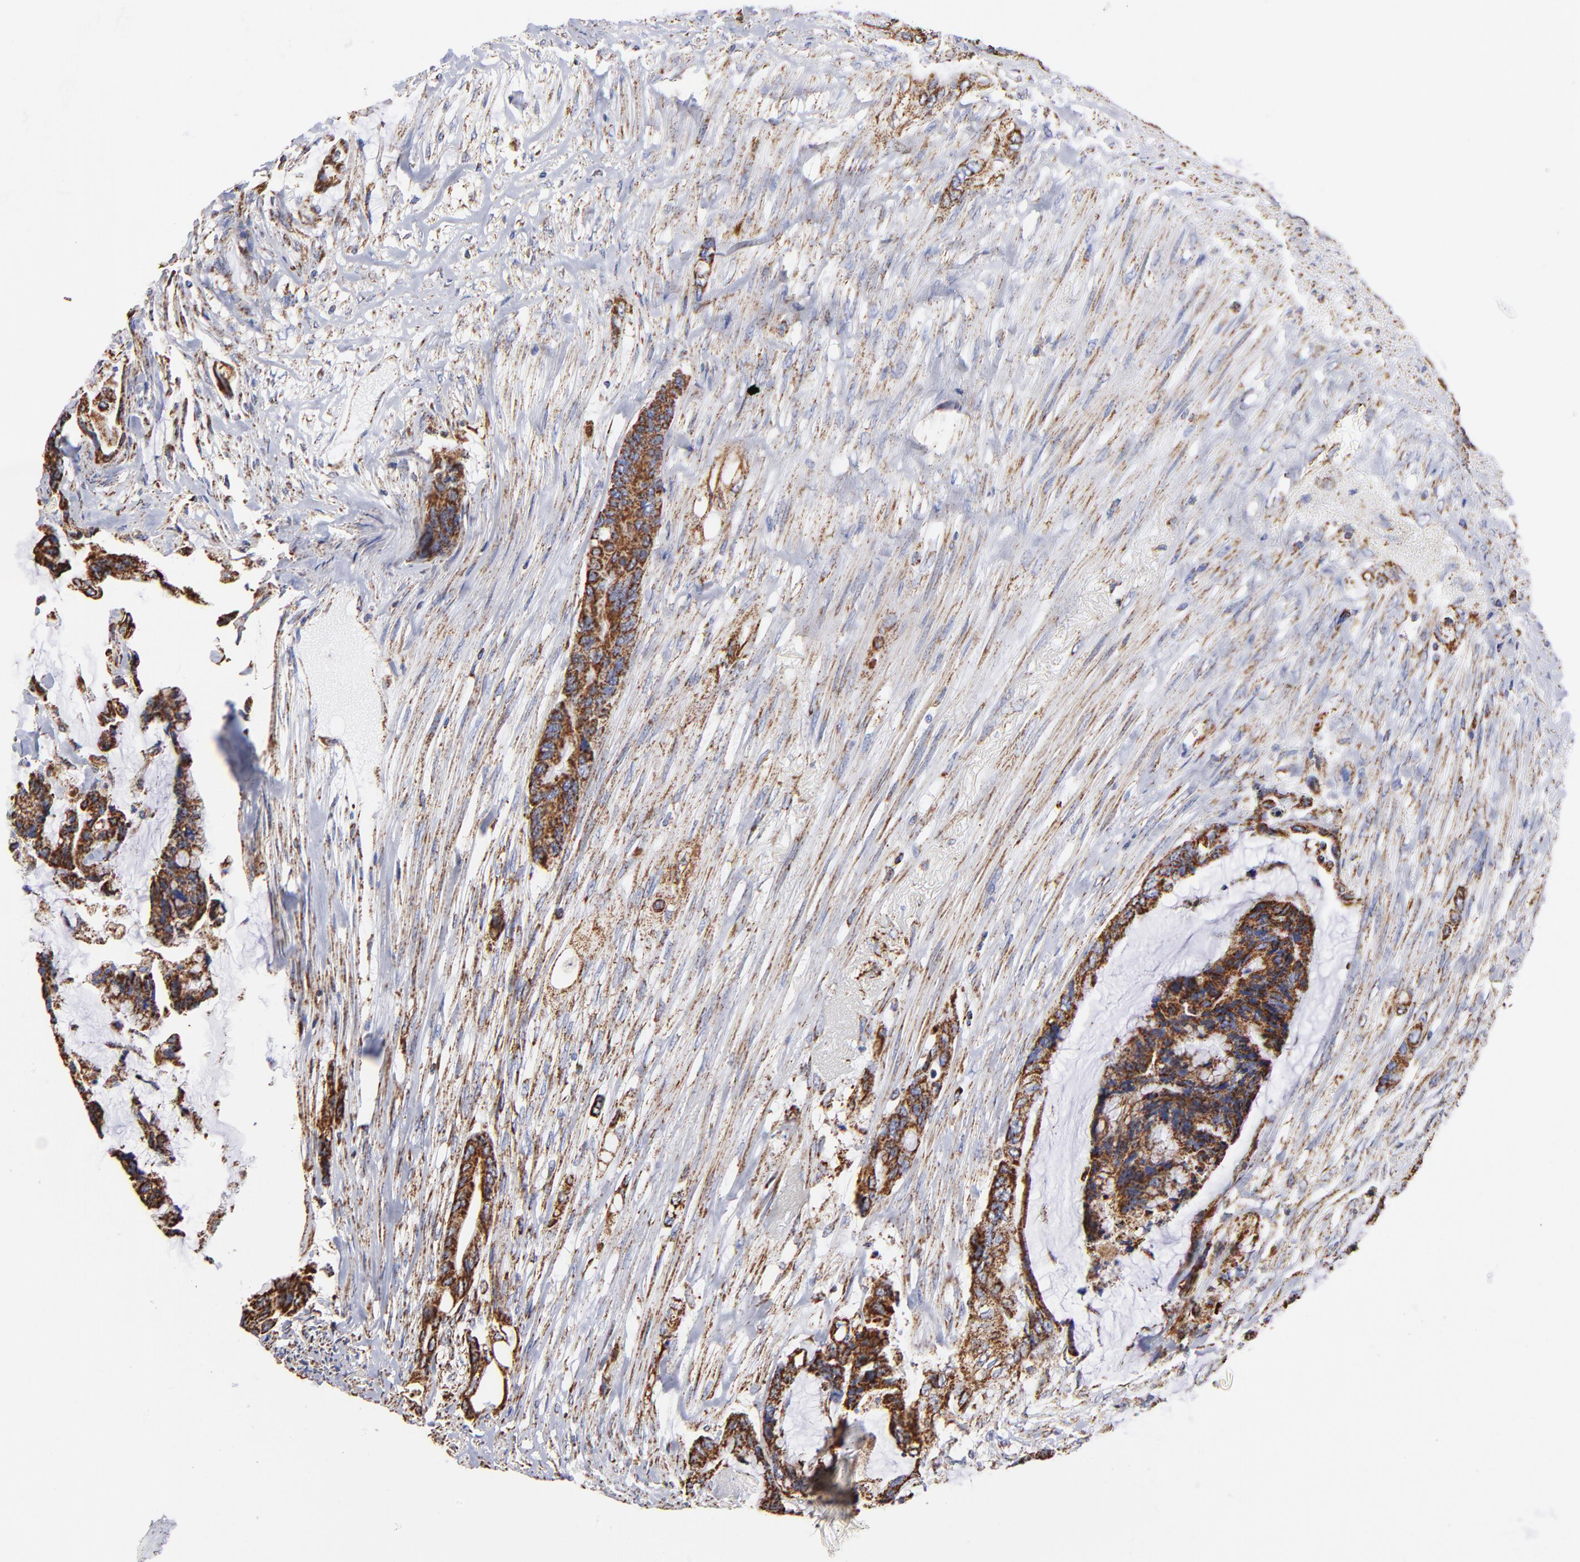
{"staining": {"intensity": "strong", "quantity": ">75%", "location": "cytoplasmic/membranous"}, "tissue": "colorectal cancer", "cell_type": "Tumor cells", "image_type": "cancer", "snomed": [{"axis": "morphology", "description": "Adenocarcinoma, NOS"}, {"axis": "topography", "description": "Rectum"}], "caption": "The micrograph exhibits staining of colorectal cancer (adenocarcinoma), revealing strong cytoplasmic/membranous protein positivity (brown color) within tumor cells. The protein is stained brown, and the nuclei are stained in blue (DAB (3,3'-diaminobenzidine) IHC with brightfield microscopy, high magnification).", "gene": "PHB1", "patient": {"sex": "female", "age": 59}}